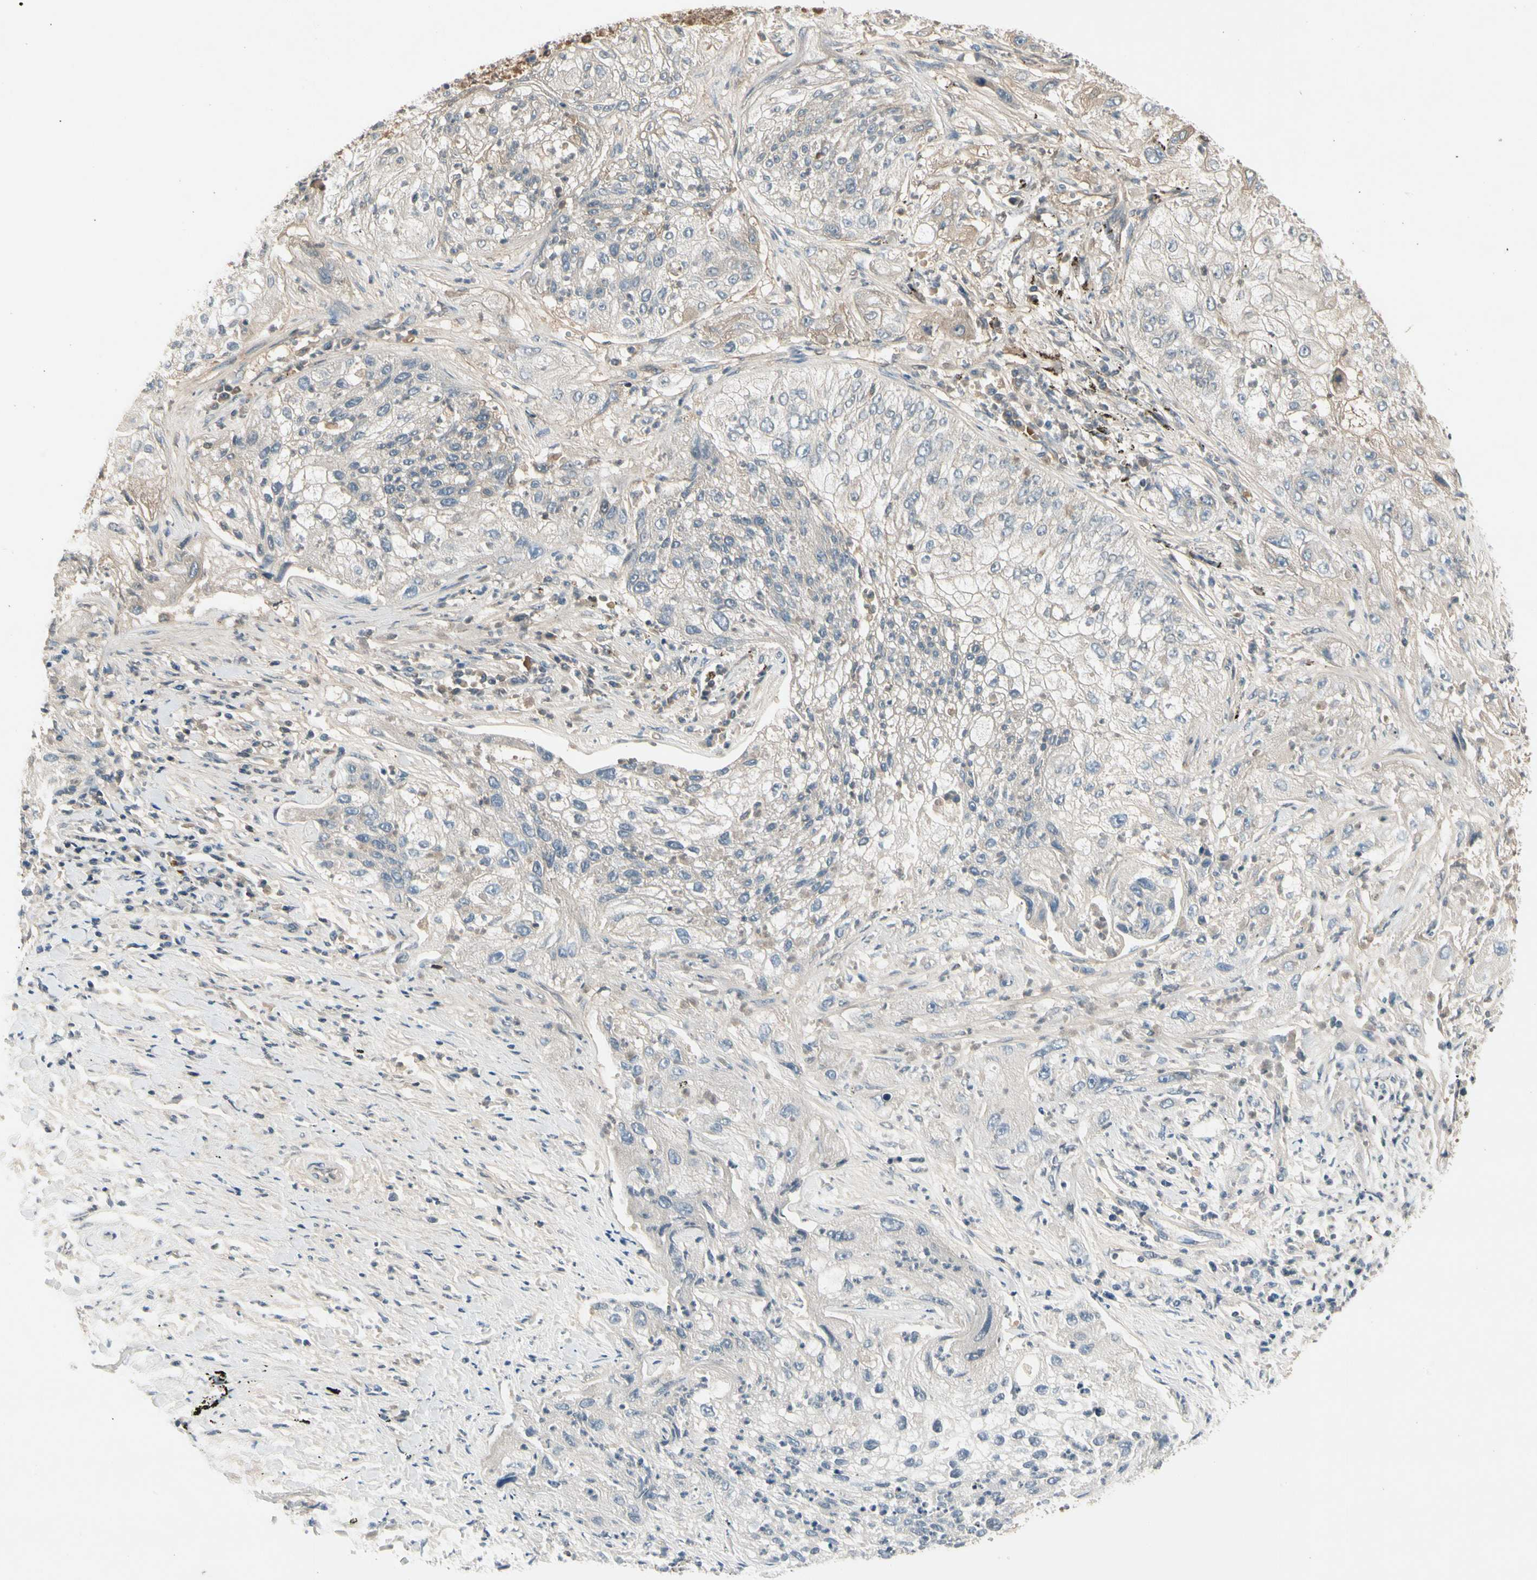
{"staining": {"intensity": "weak", "quantity": "<25%", "location": "cytoplasmic/membranous"}, "tissue": "lung cancer", "cell_type": "Tumor cells", "image_type": "cancer", "snomed": [{"axis": "morphology", "description": "Inflammation, NOS"}, {"axis": "morphology", "description": "Squamous cell carcinoma, NOS"}, {"axis": "topography", "description": "Lymph node"}, {"axis": "topography", "description": "Soft tissue"}, {"axis": "topography", "description": "Lung"}], "caption": "Immunohistochemistry (IHC) histopathology image of neoplastic tissue: human lung cancer stained with DAB shows no significant protein staining in tumor cells. (DAB immunohistochemistry (IHC) with hematoxylin counter stain).", "gene": "CCL4", "patient": {"sex": "male", "age": 66}}